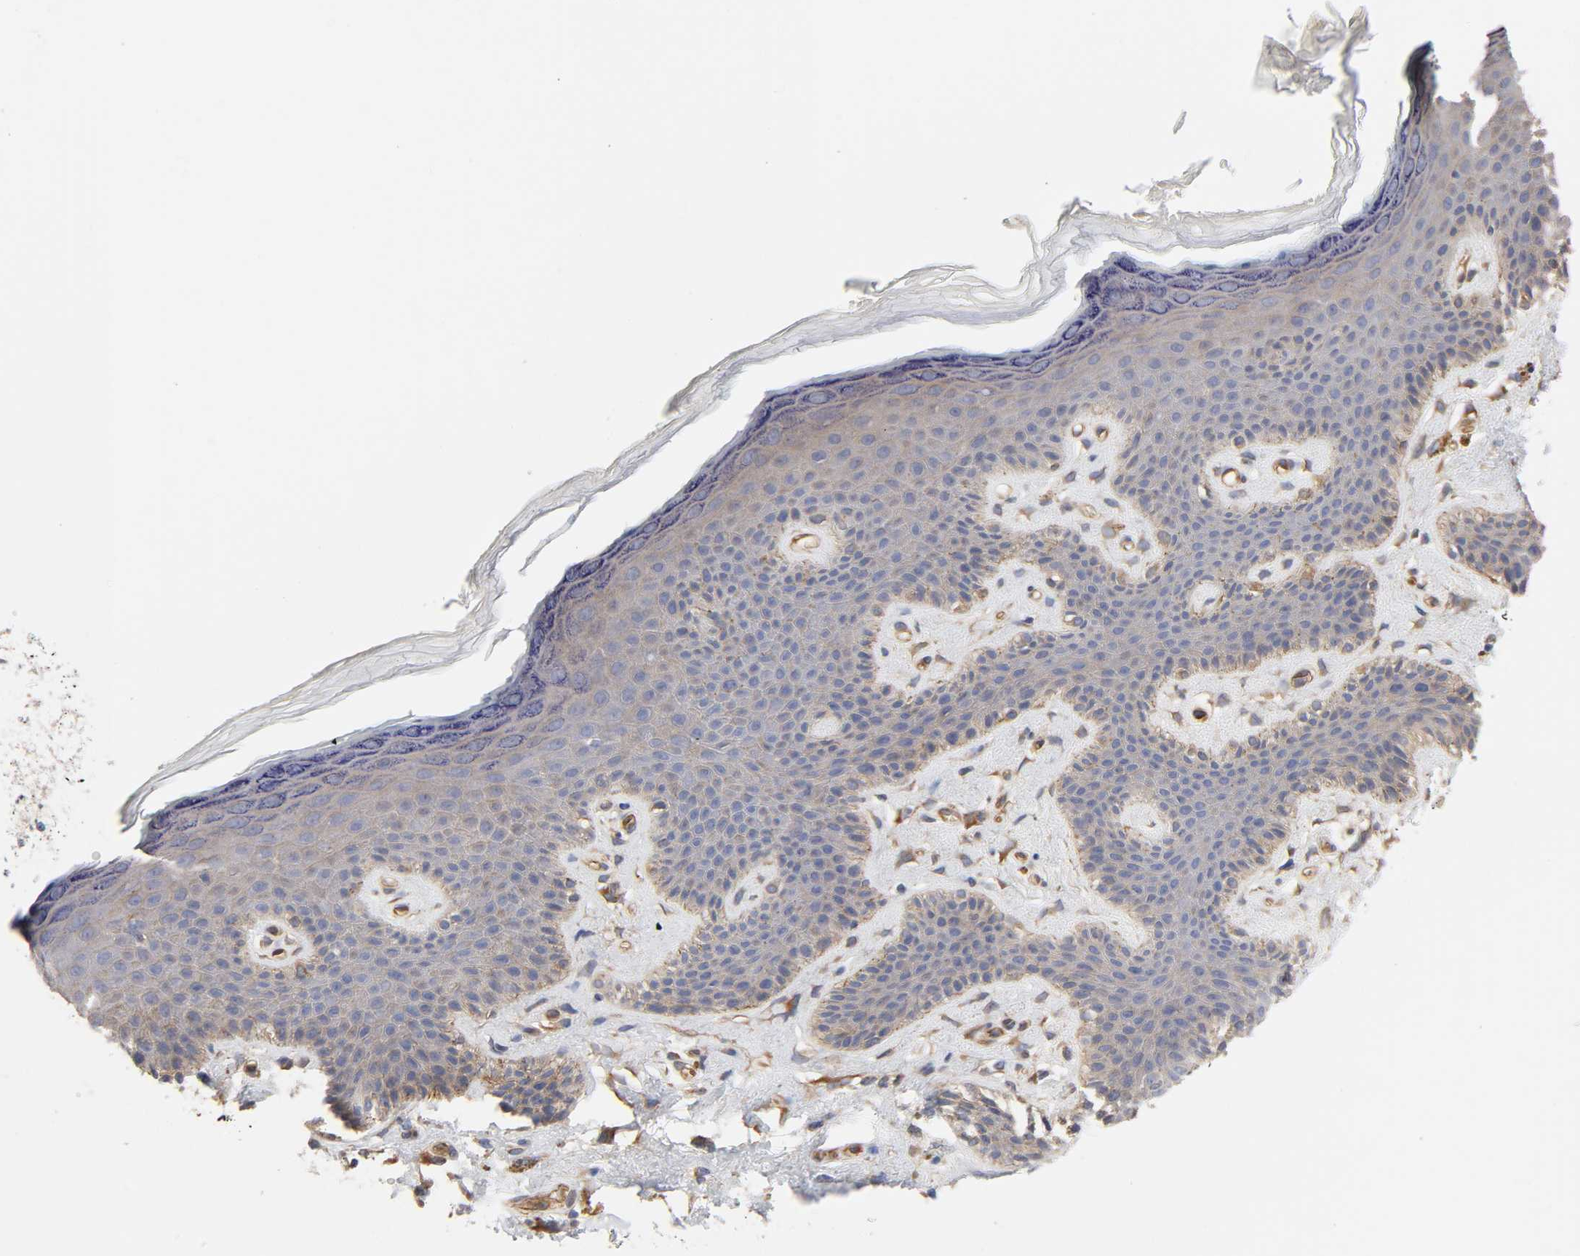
{"staining": {"intensity": "negative", "quantity": "none", "location": "none"}, "tissue": "skin", "cell_type": "Epidermal cells", "image_type": "normal", "snomed": [{"axis": "morphology", "description": "Normal tissue, NOS"}, {"axis": "topography", "description": "Anal"}], "caption": "Protein analysis of unremarkable skin shows no significant expression in epidermal cells. The staining was performed using DAB to visualize the protein expression in brown, while the nuclei were stained in blue with hematoxylin (Magnification: 20x).", "gene": "RAB13", "patient": {"sex": "female", "age": 46}}